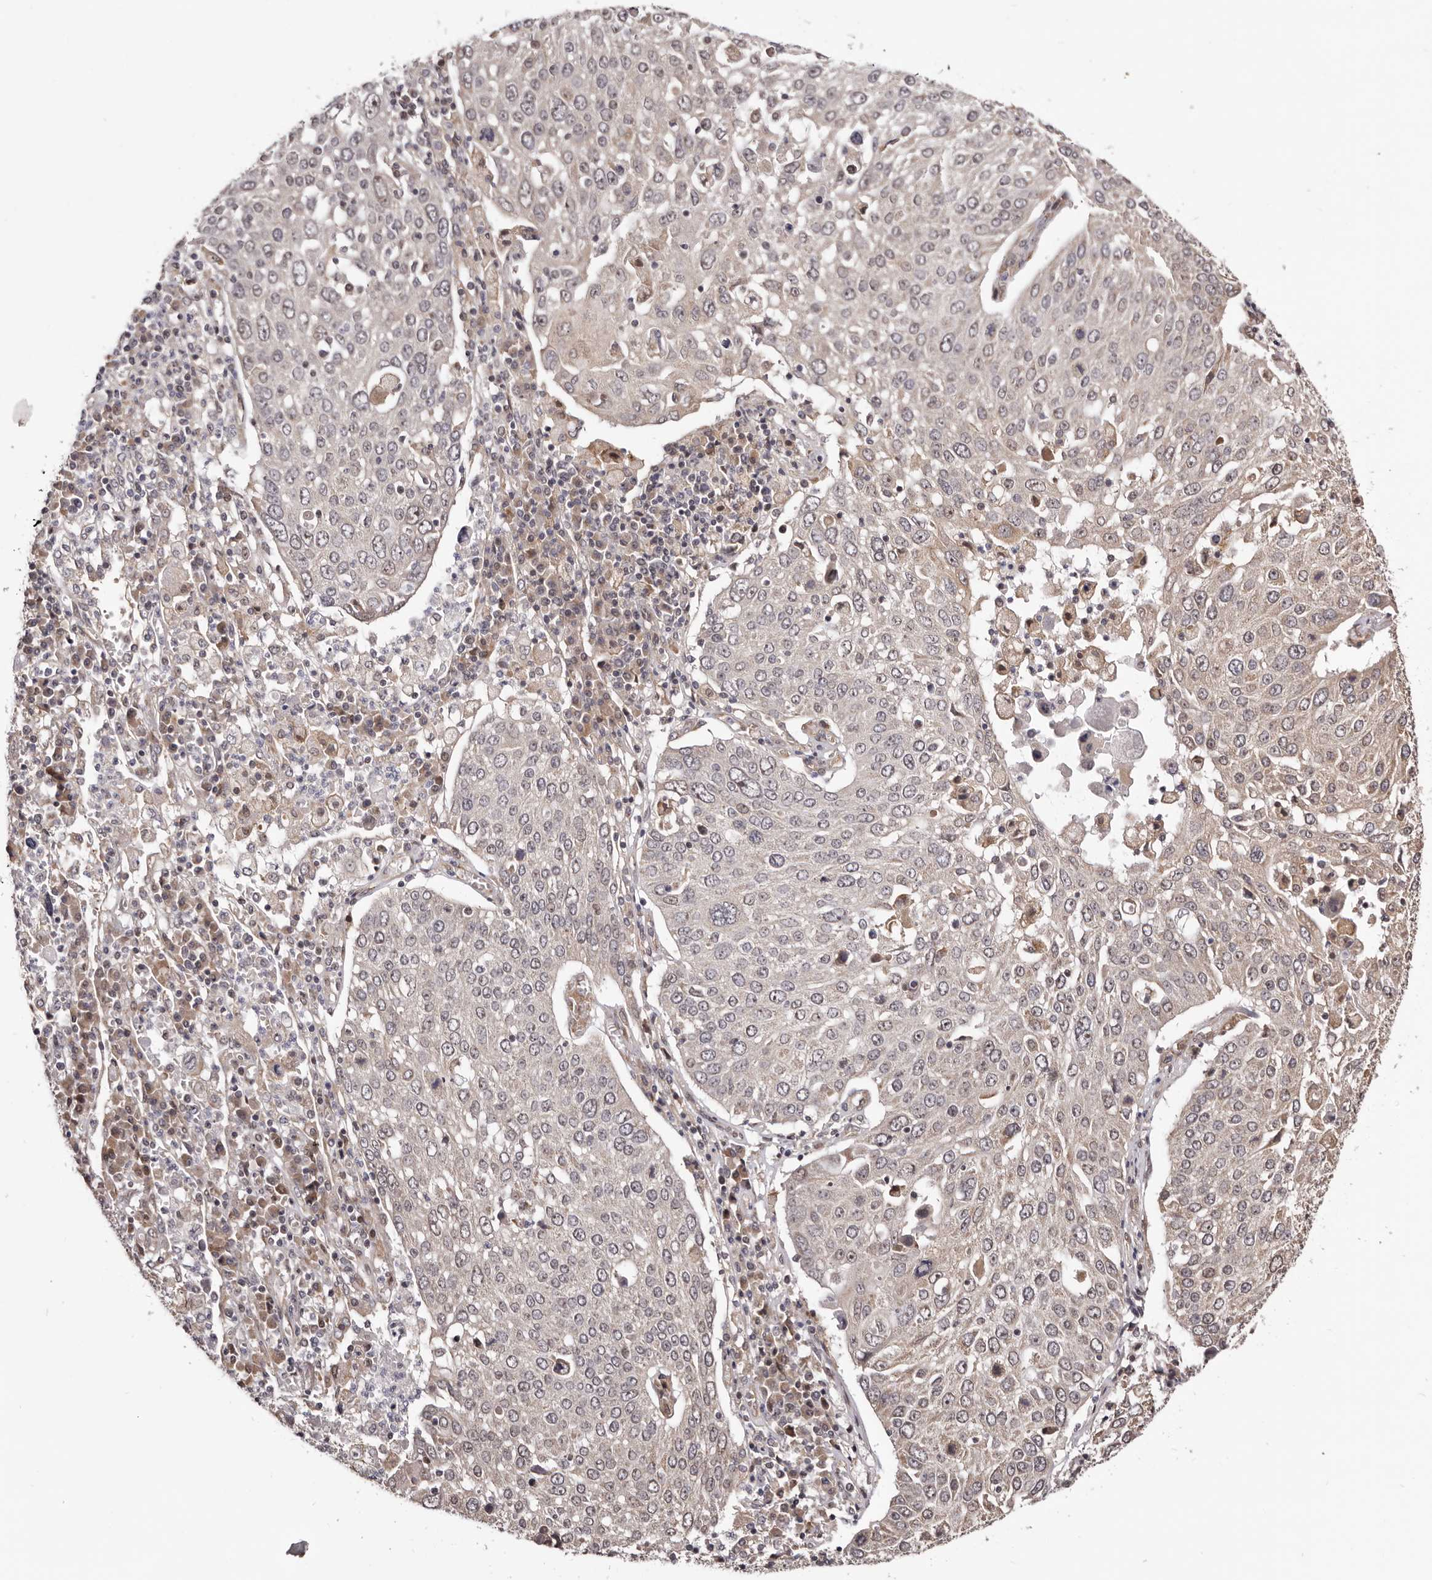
{"staining": {"intensity": "negative", "quantity": "none", "location": "none"}, "tissue": "lung cancer", "cell_type": "Tumor cells", "image_type": "cancer", "snomed": [{"axis": "morphology", "description": "Squamous cell carcinoma, NOS"}, {"axis": "topography", "description": "Lung"}], "caption": "The immunohistochemistry image has no significant staining in tumor cells of squamous cell carcinoma (lung) tissue. The staining is performed using DAB brown chromogen with nuclei counter-stained in using hematoxylin.", "gene": "NOL12", "patient": {"sex": "male", "age": 65}}